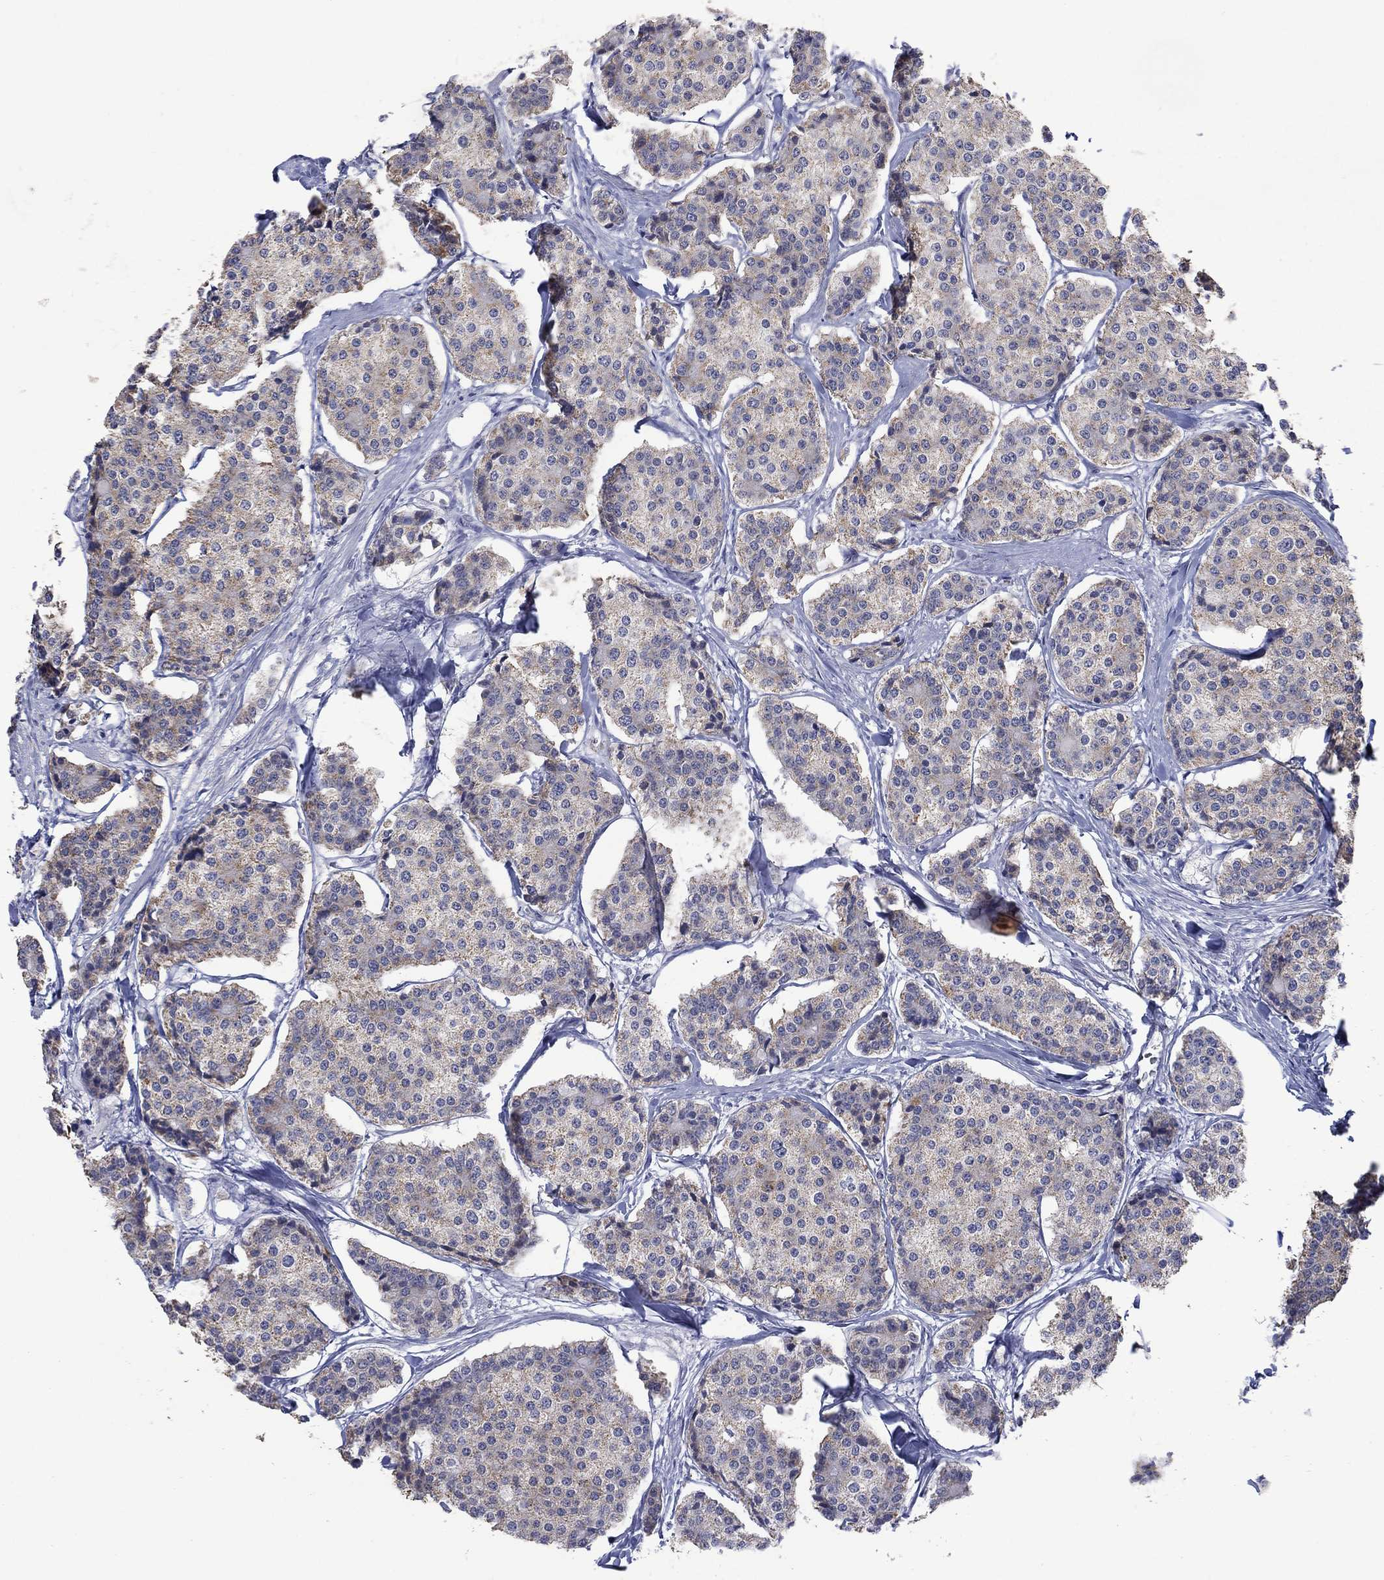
{"staining": {"intensity": "moderate", "quantity": "<25%", "location": "cytoplasmic/membranous"}, "tissue": "carcinoid", "cell_type": "Tumor cells", "image_type": "cancer", "snomed": [{"axis": "morphology", "description": "Carcinoid, malignant, NOS"}, {"axis": "topography", "description": "Small intestine"}], "caption": "A photomicrograph of malignant carcinoid stained for a protein demonstrates moderate cytoplasmic/membranous brown staining in tumor cells.", "gene": "SDC1", "patient": {"sex": "female", "age": 65}}